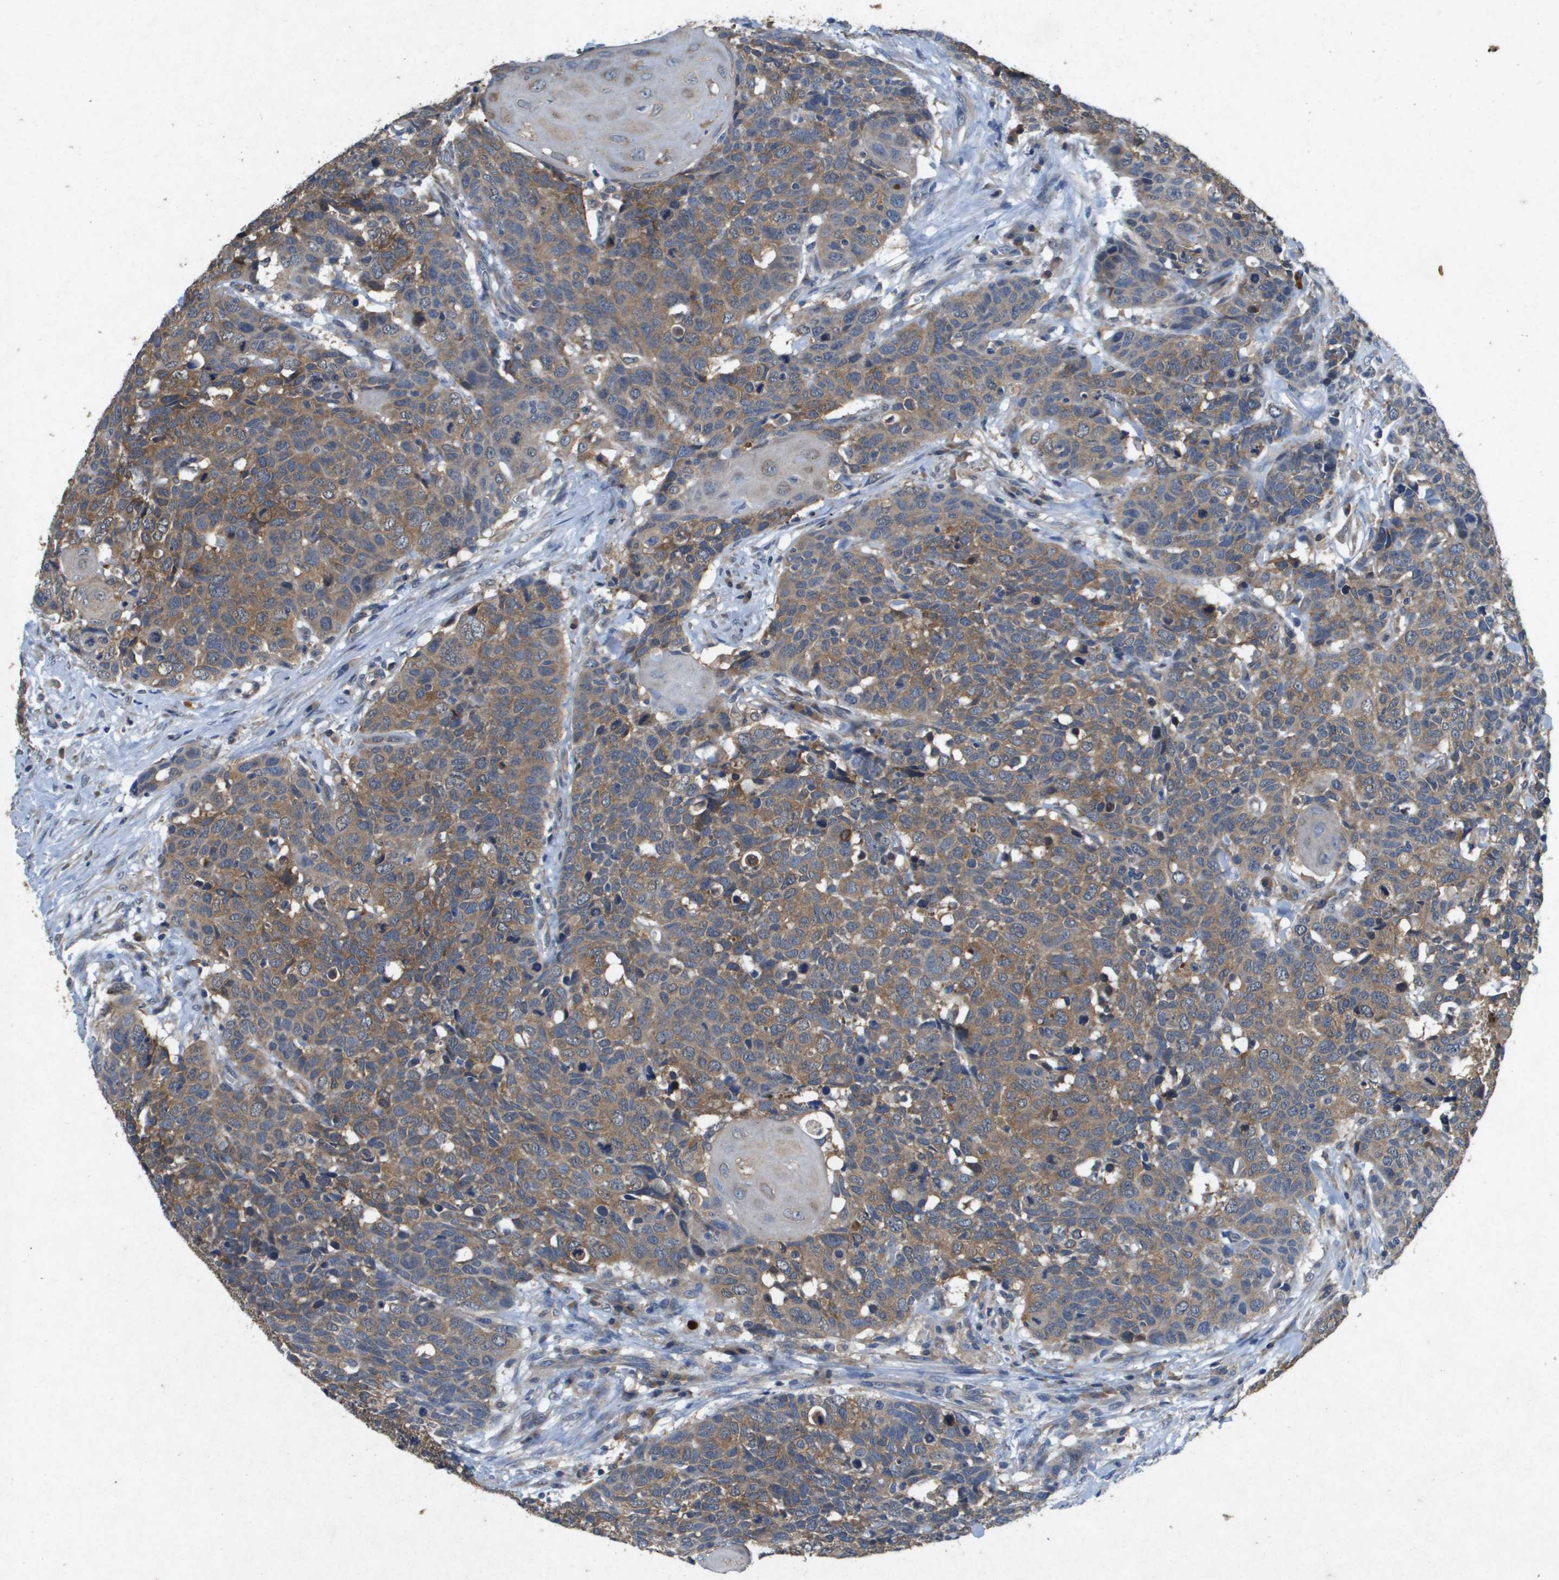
{"staining": {"intensity": "moderate", "quantity": ">75%", "location": "cytoplasmic/membranous"}, "tissue": "head and neck cancer", "cell_type": "Tumor cells", "image_type": "cancer", "snomed": [{"axis": "morphology", "description": "Squamous cell carcinoma, NOS"}, {"axis": "topography", "description": "Head-Neck"}], "caption": "IHC of human head and neck squamous cell carcinoma demonstrates medium levels of moderate cytoplasmic/membranous expression in about >75% of tumor cells.", "gene": "PTPRT", "patient": {"sex": "male", "age": 66}}